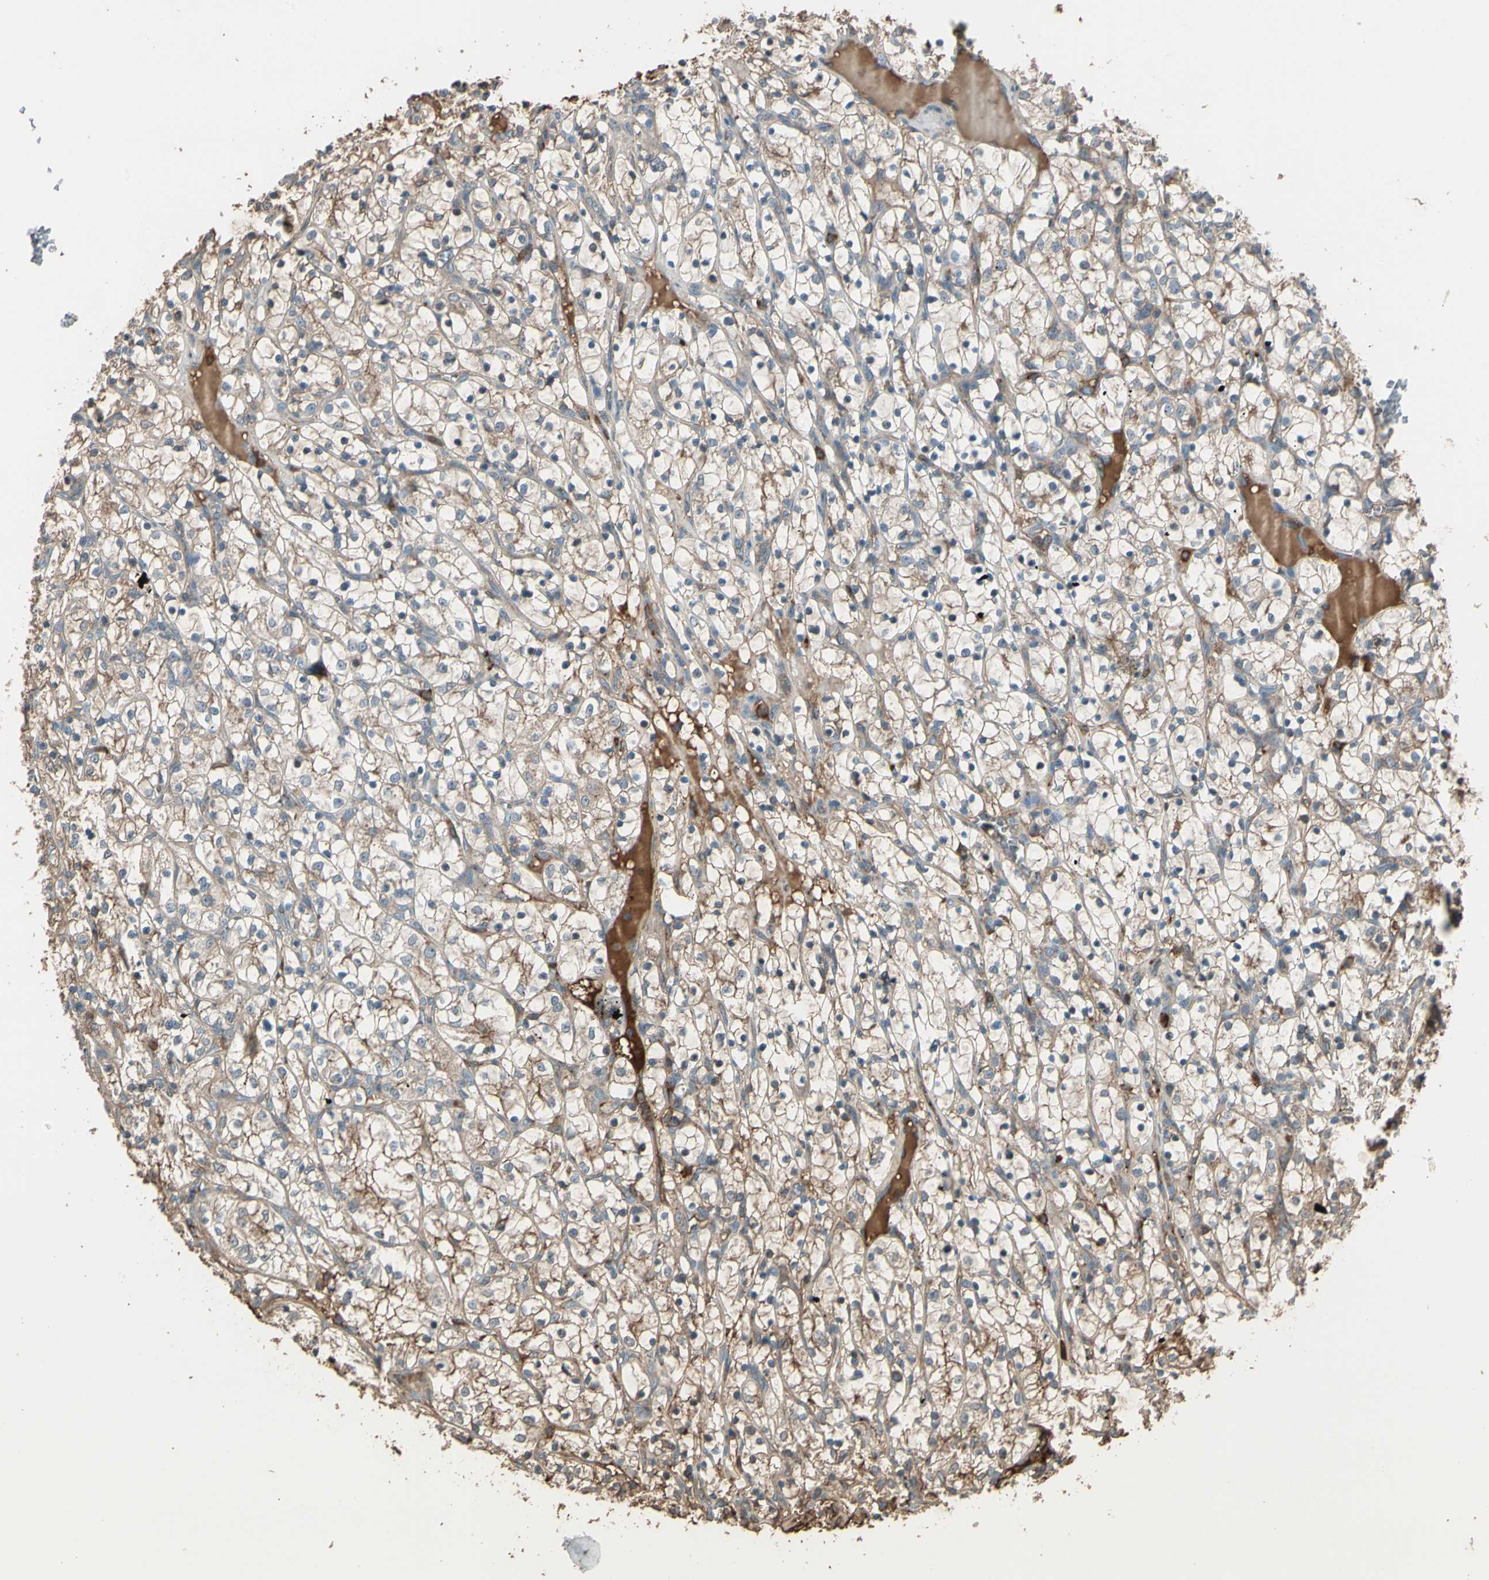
{"staining": {"intensity": "weak", "quantity": ">75%", "location": "cytoplasmic/membranous"}, "tissue": "renal cancer", "cell_type": "Tumor cells", "image_type": "cancer", "snomed": [{"axis": "morphology", "description": "Adenocarcinoma, NOS"}, {"axis": "topography", "description": "Kidney"}], "caption": "A high-resolution image shows IHC staining of adenocarcinoma (renal), which shows weak cytoplasmic/membranous staining in approximately >75% of tumor cells. (Brightfield microscopy of DAB IHC at high magnification).", "gene": "STX11", "patient": {"sex": "female", "age": 69}}